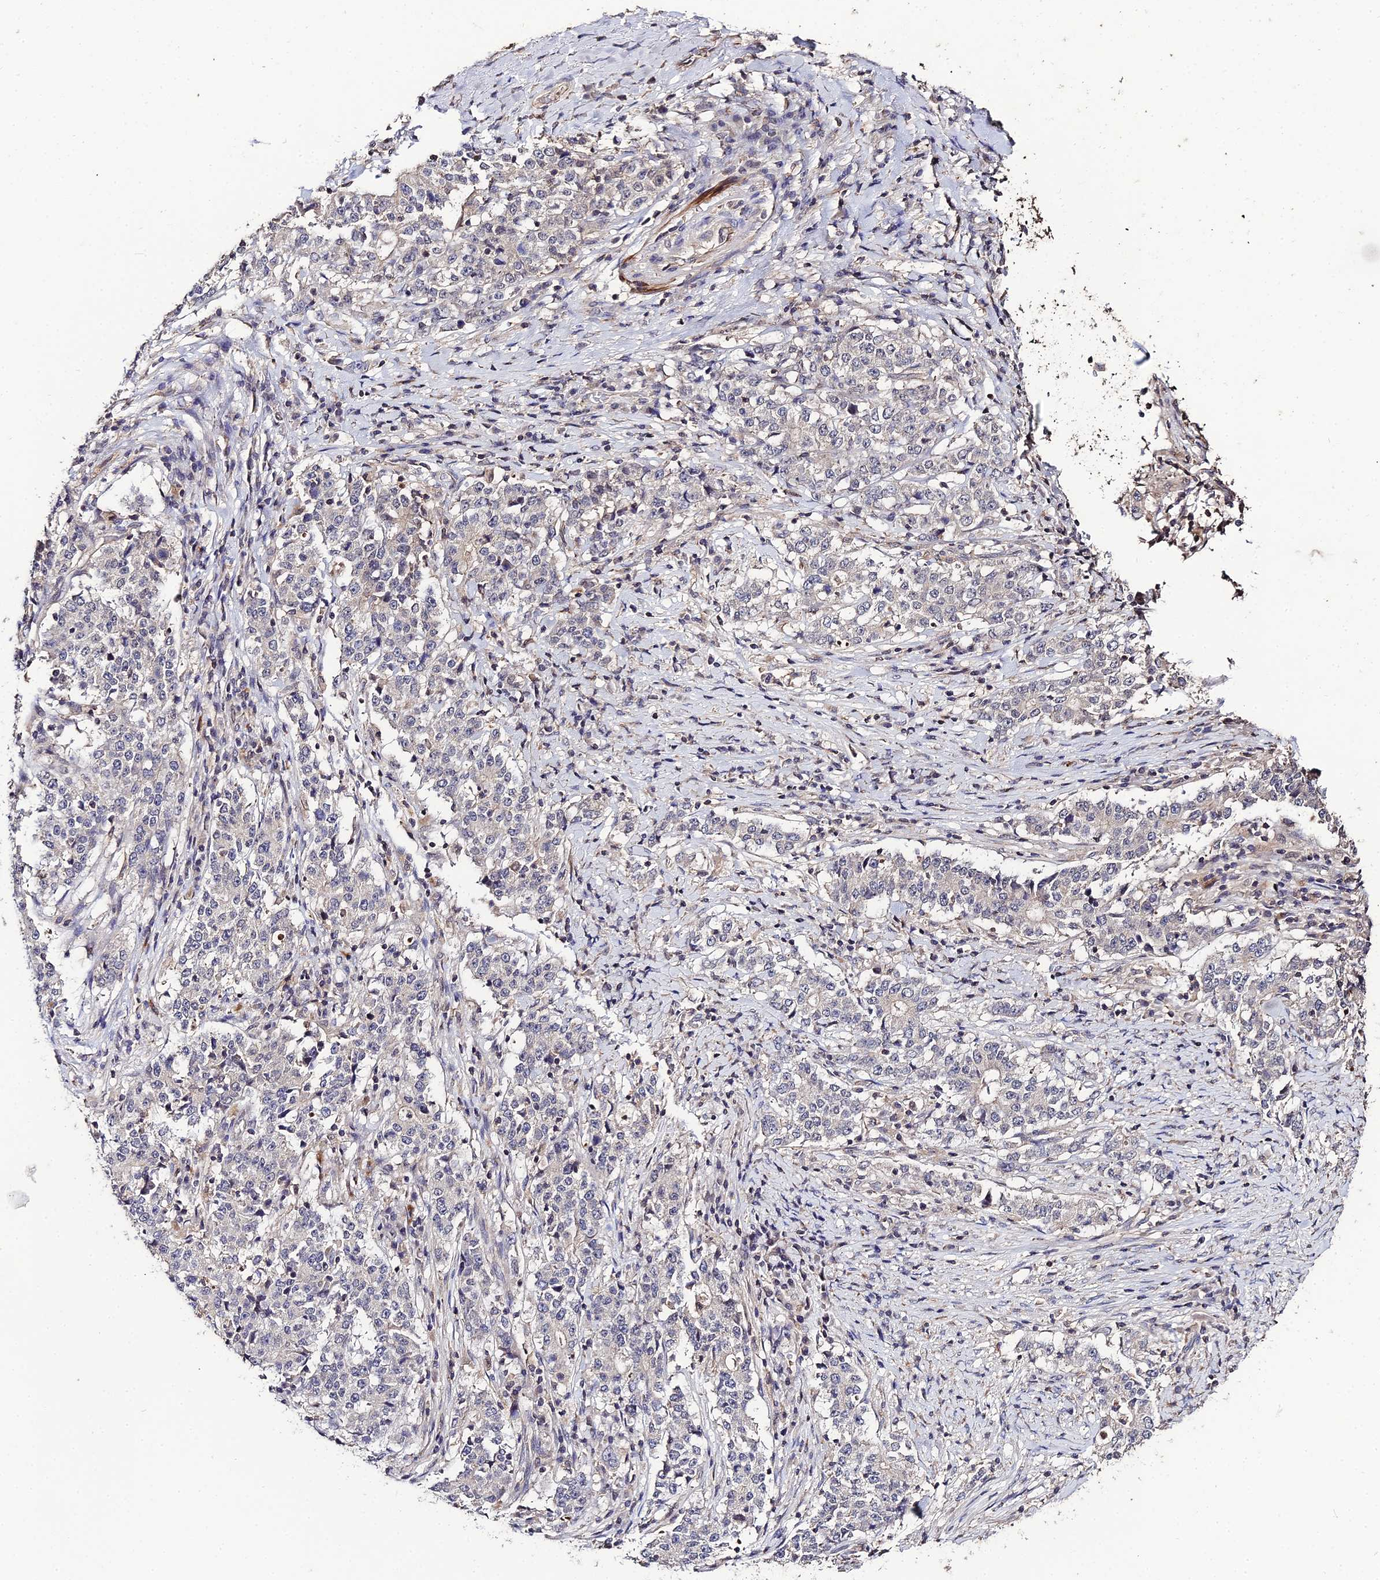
{"staining": {"intensity": "negative", "quantity": "none", "location": "none"}, "tissue": "stomach cancer", "cell_type": "Tumor cells", "image_type": "cancer", "snomed": [{"axis": "morphology", "description": "Adenocarcinoma, NOS"}, {"axis": "topography", "description": "Stomach"}], "caption": "High magnification brightfield microscopy of stomach cancer (adenocarcinoma) stained with DAB (brown) and counterstained with hematoxylin (blue): tumor cells show no significant staining.", "gene": "LSM5", "patient": {"sex": "male", "age": 59}}